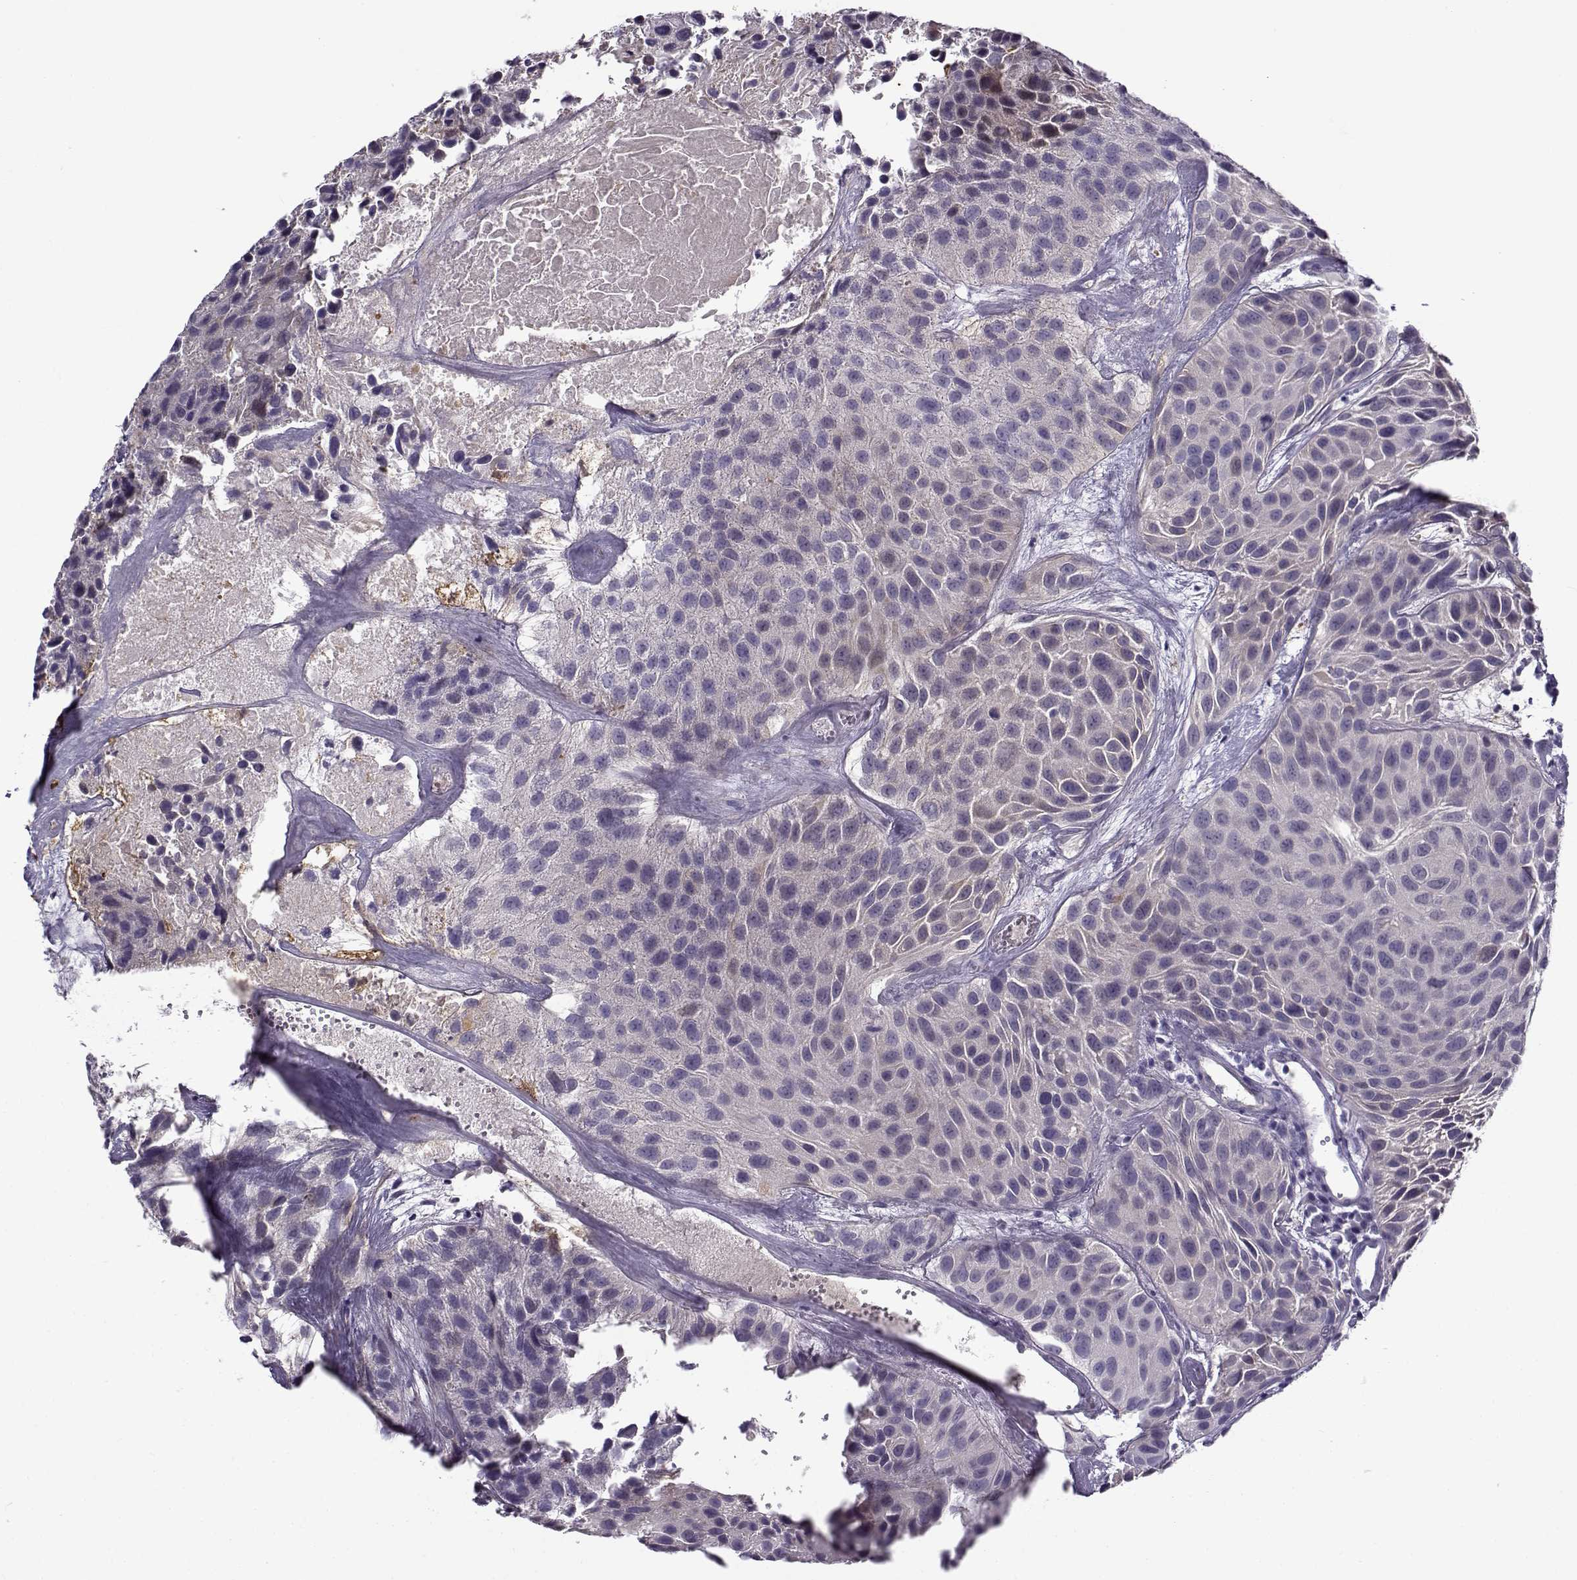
{"staining": {"intensity": "negative", "quantity": "none", "location": "none"}, "tissue": "urothelial cancer", "cell_type": "Tumor cells", "image_type": "cancer", "snomed": [{"axis": "morphology", "description": "Urothelial carcinoma, Low grade"}, {"axis": "topography", "description": "Urinary bladder"}], "caption": "Immunohistochemical staining of human urothelial cancer exhibits no significant expression in tumor cells.", "gene": "UCP3", "patient": {"sex": "female", "age": 87}}